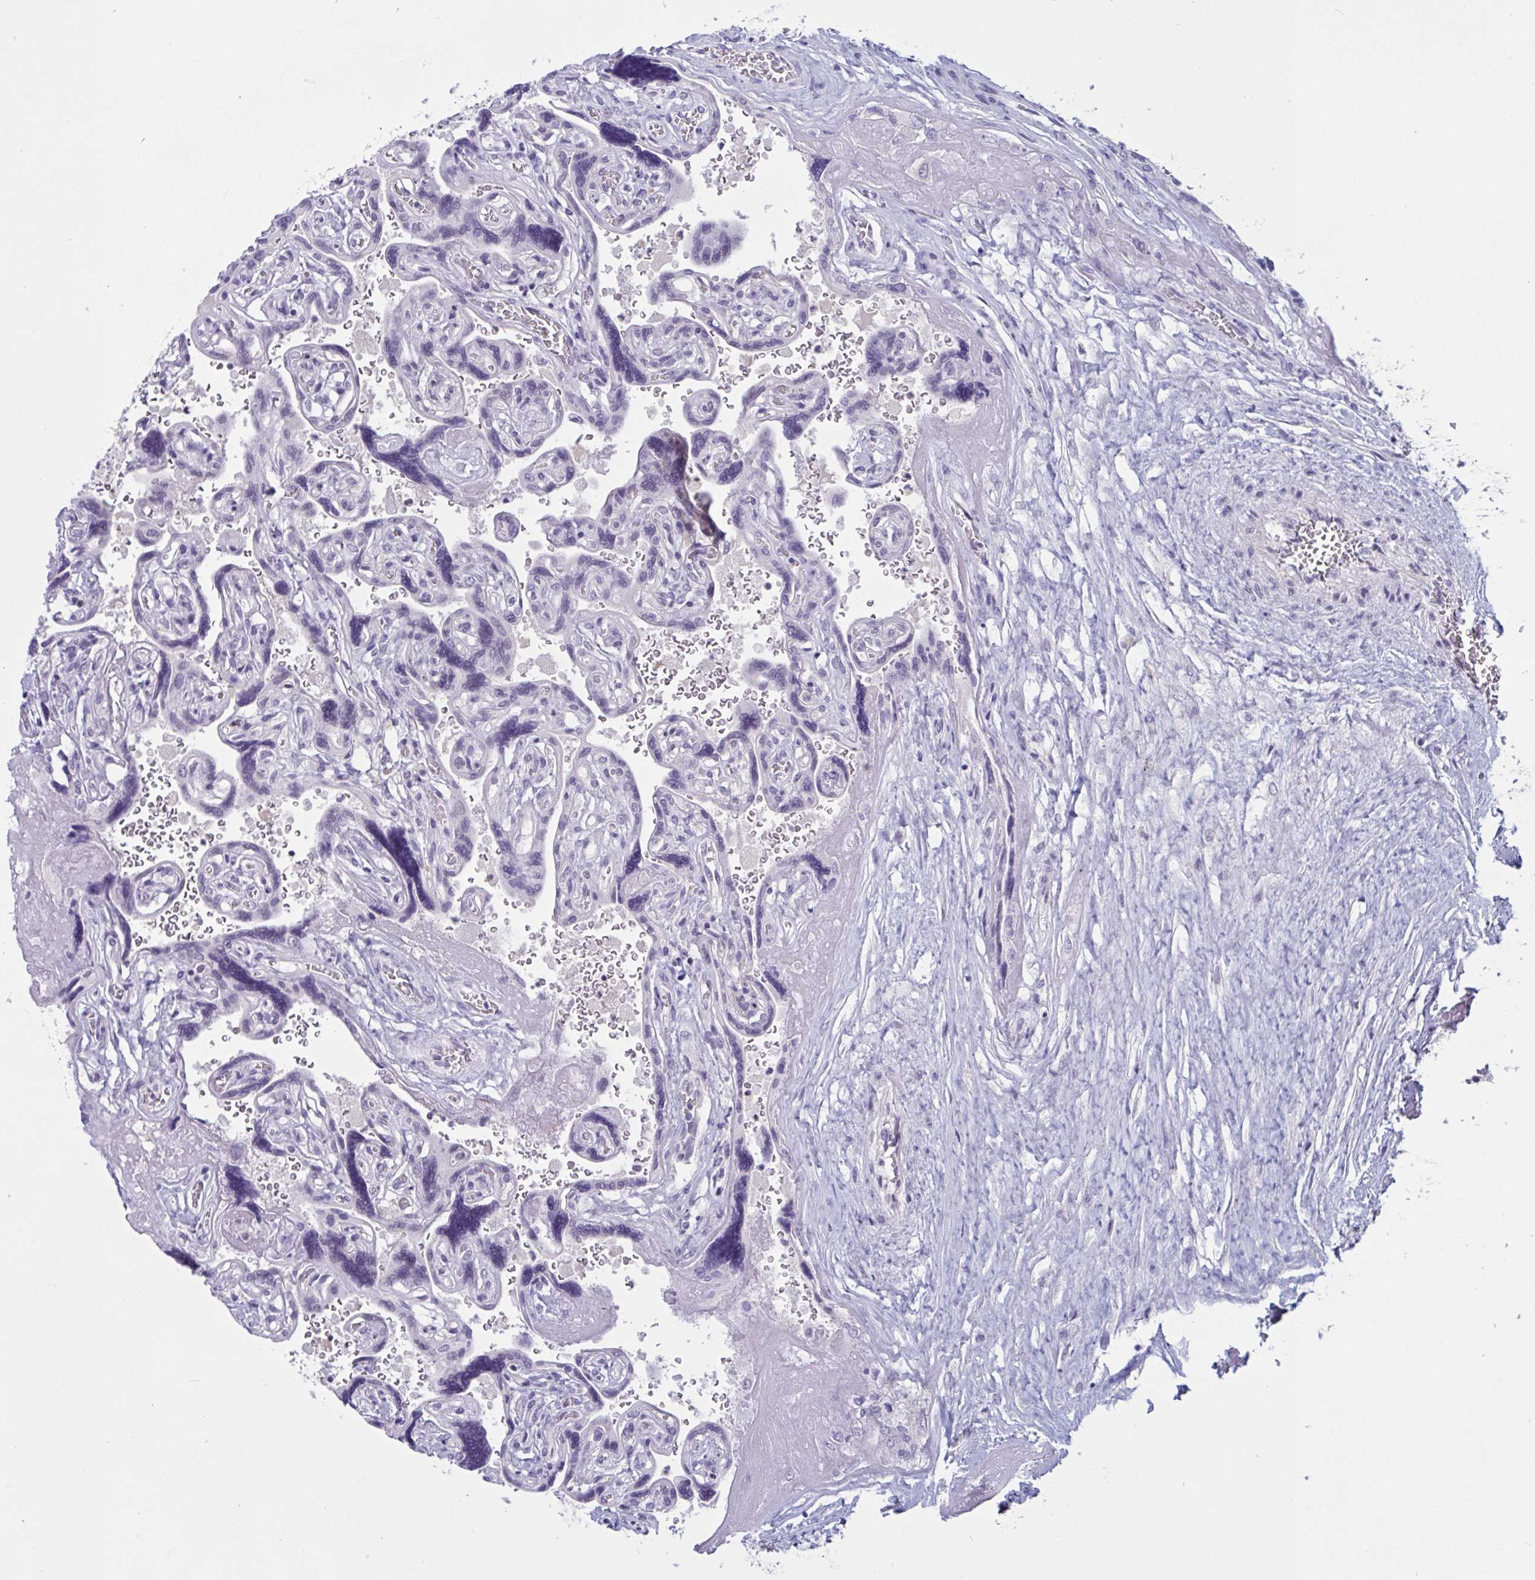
{"staining": {"intensity": "weak", "quantity": "<25%", "location": "nuclear"}, "tissue": "placenta", "cell_type": "Decidual cells", "image_type": "normal", "snomed": [{"axis": "morphology", "description": "Normal tissue, NOS"}, {"axis": "topography", "description": "Placenta"}], "caption": "This is an IHC image of normal placenta. There is no expression in decidual cells.", "gene": "TSN", "patient": {"sex": "female", "age": 32}}